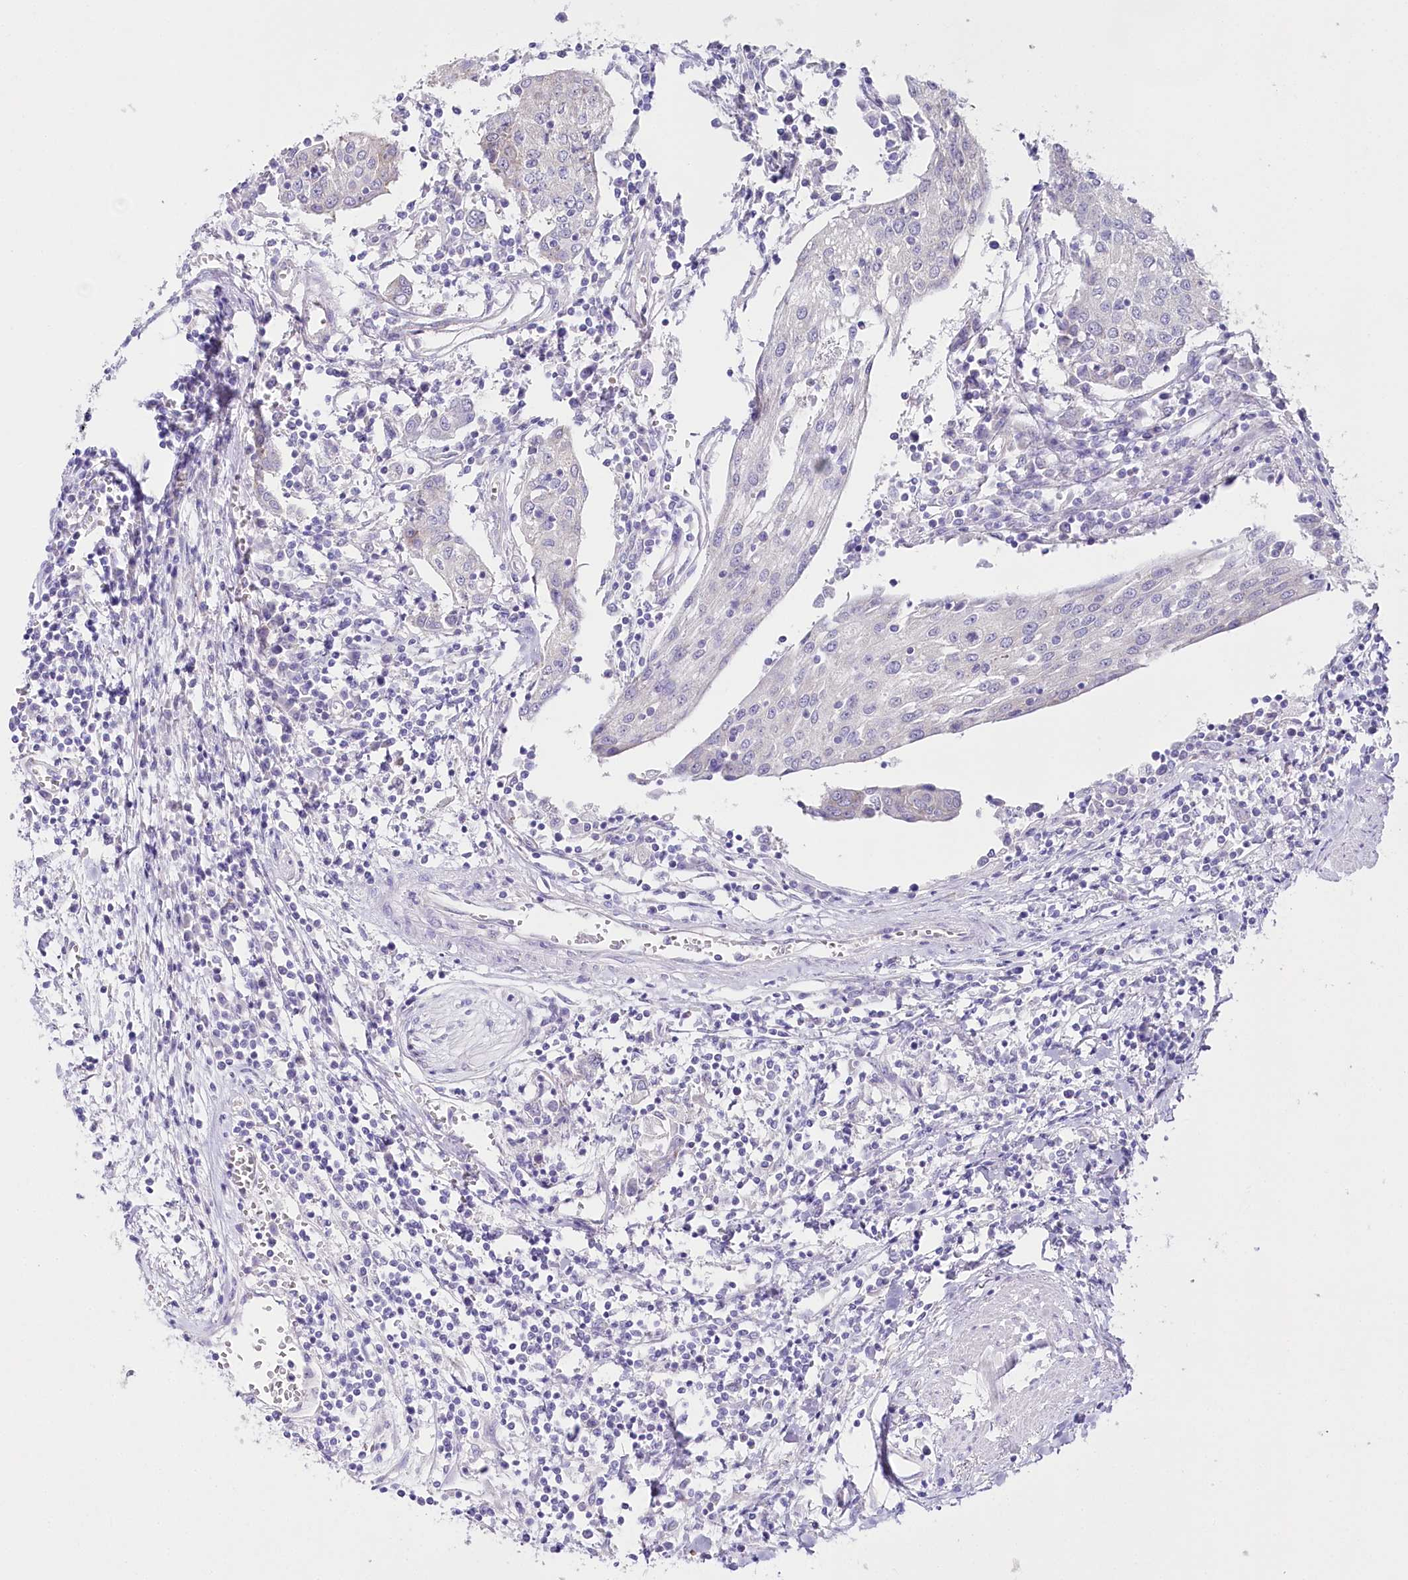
{"staining": {"intensity": "negative", "quantity": "none", "location": "none"}, "tissue": "urothelial cancer", "cell_type": "Tumor cells", "image_type": "cancer", "snomed": [{"axis": "morphology", "description": "Urothelial carcinoma, High grade"}, {"axis": "topography", "description": "Urinary bladder"}], "caption": "Tumor cells show no significant positivity in urothelial cancer.", "gene": "CSN3", "patient": {"sex": "female", "age": 85}}